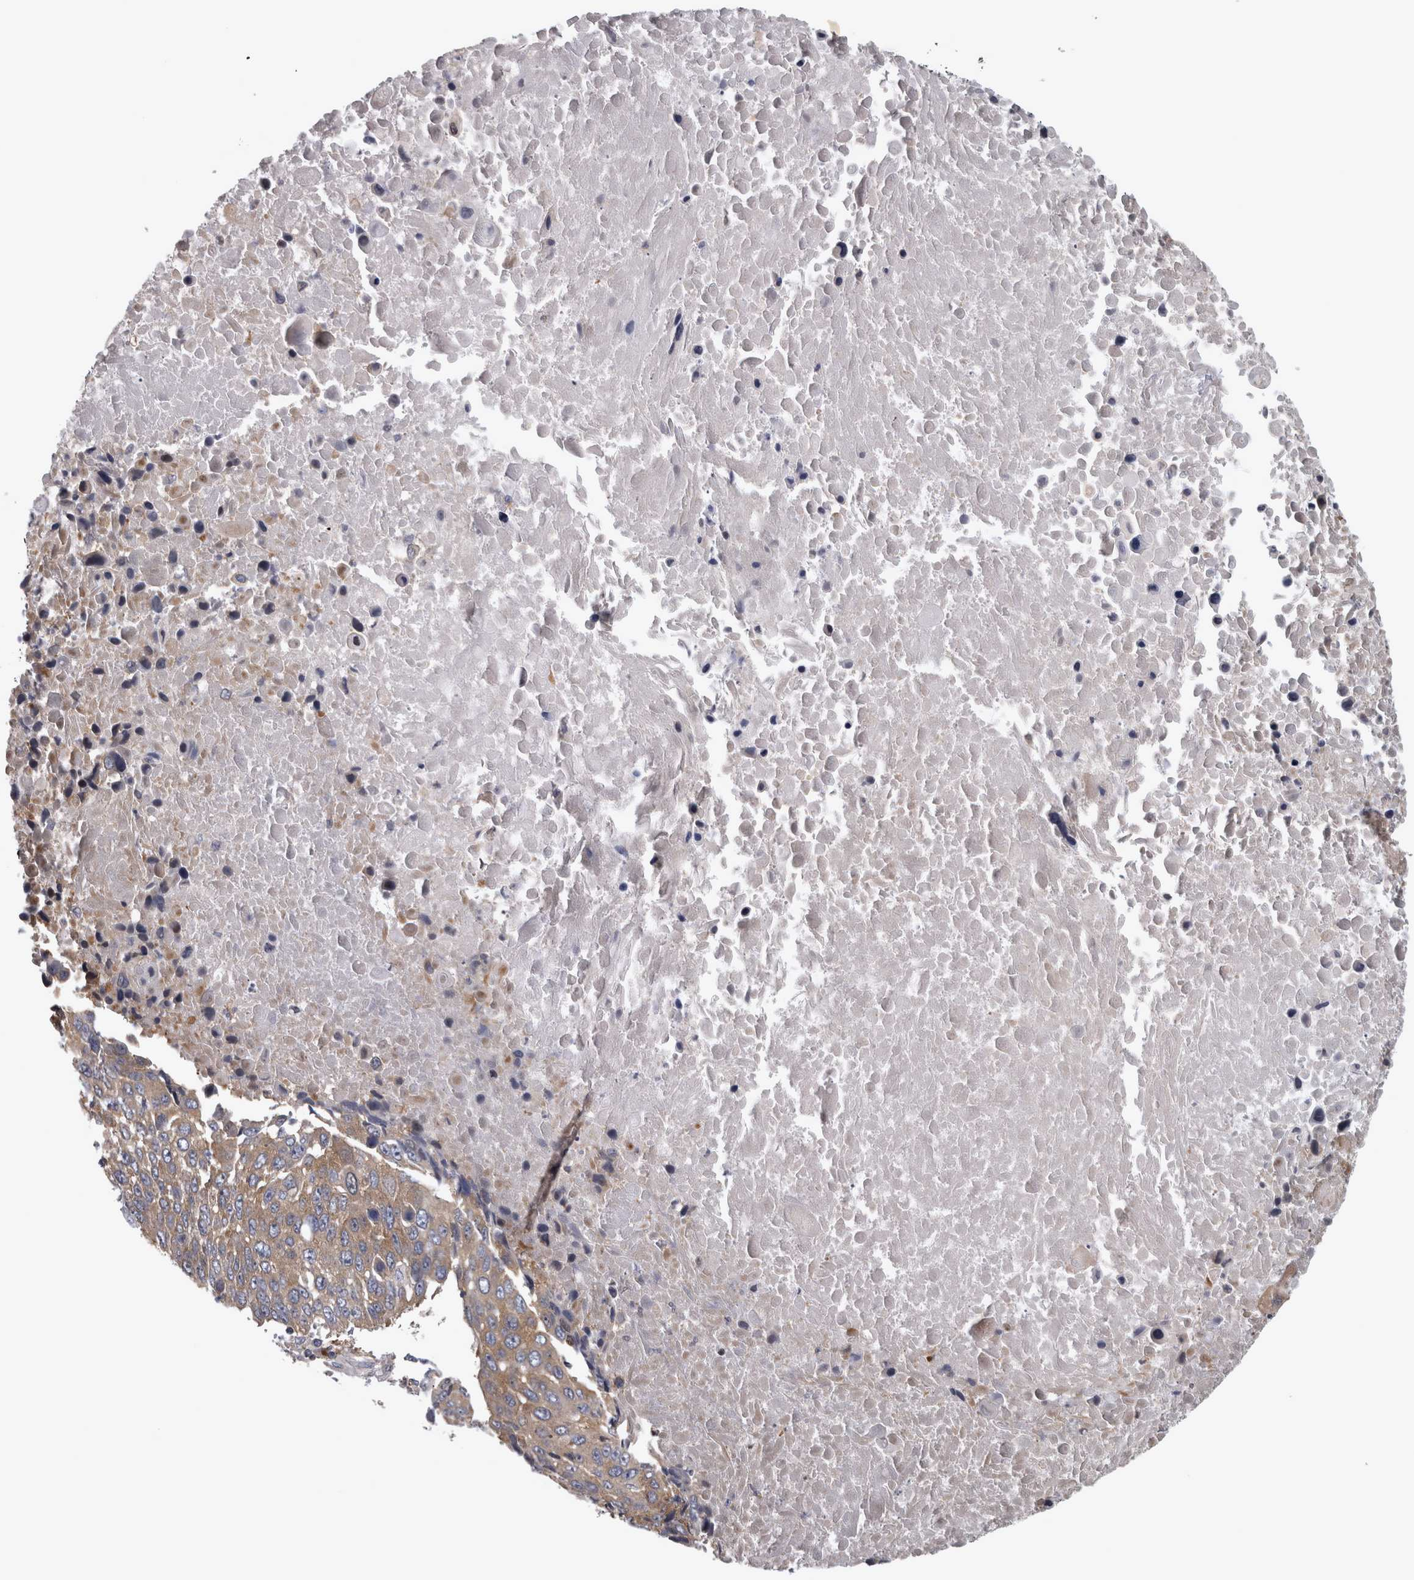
{"staining": {"intensity": "weak", "quantity": "25%-75%", "location": "cytoplasmic/membranous"}, "tissue": "lung cancer", "cell_type": "Tumor cells", "image_type": "cancer", "snomed": [{"axis": "morphology", "description": "Squamous cell carcinoma, NOS"}, {"axis": "topography", "description": "Lung"}], "caption": "Lung cancer stained with immunohistochemistry reveals weak cytoplasmic/membranous expression in approximately 25%-75% of tumor cells.", "gene": "PRKCI", "patient": {"sex": "male", "age": 66}}